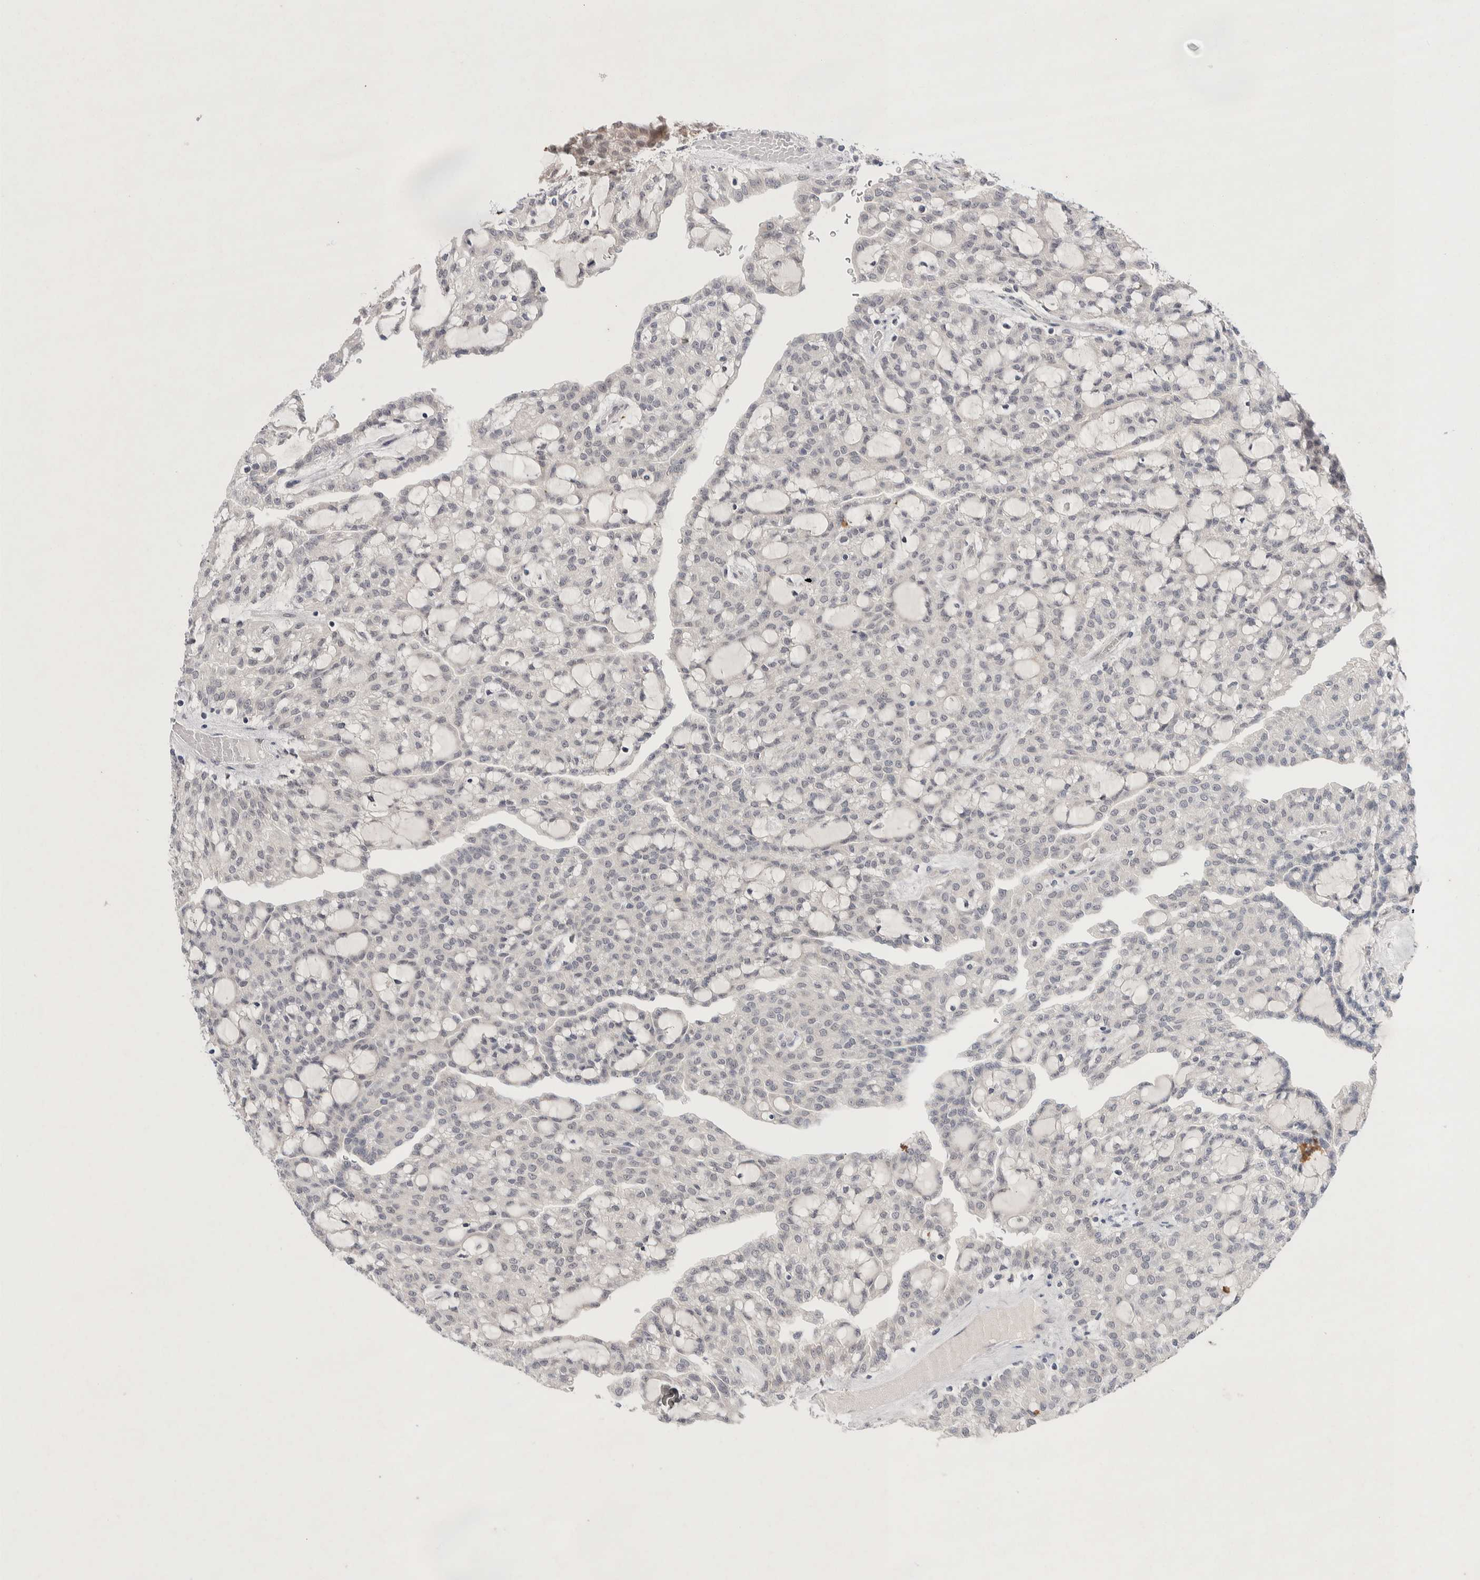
{"staining": {"intensity": "negative", "quantity": "none", "location": "none"}, "tissue": "renal cancer", "cell_type": "Tumor cells", "image_type": "cancer", "snomed": [{"axis": "morphology", "description": "Adenocarcinoma, NOS"}, {"axis": "topography", "description": "Kidney"}], "caption": "Photomicrograph shows no protein positivity in tumor cells of renal cancer (adenocarcinoma) tissue. Nuclei are stained in blue.", "gene": "CRAT", "patient": {"sex": "male", "age": 63}}